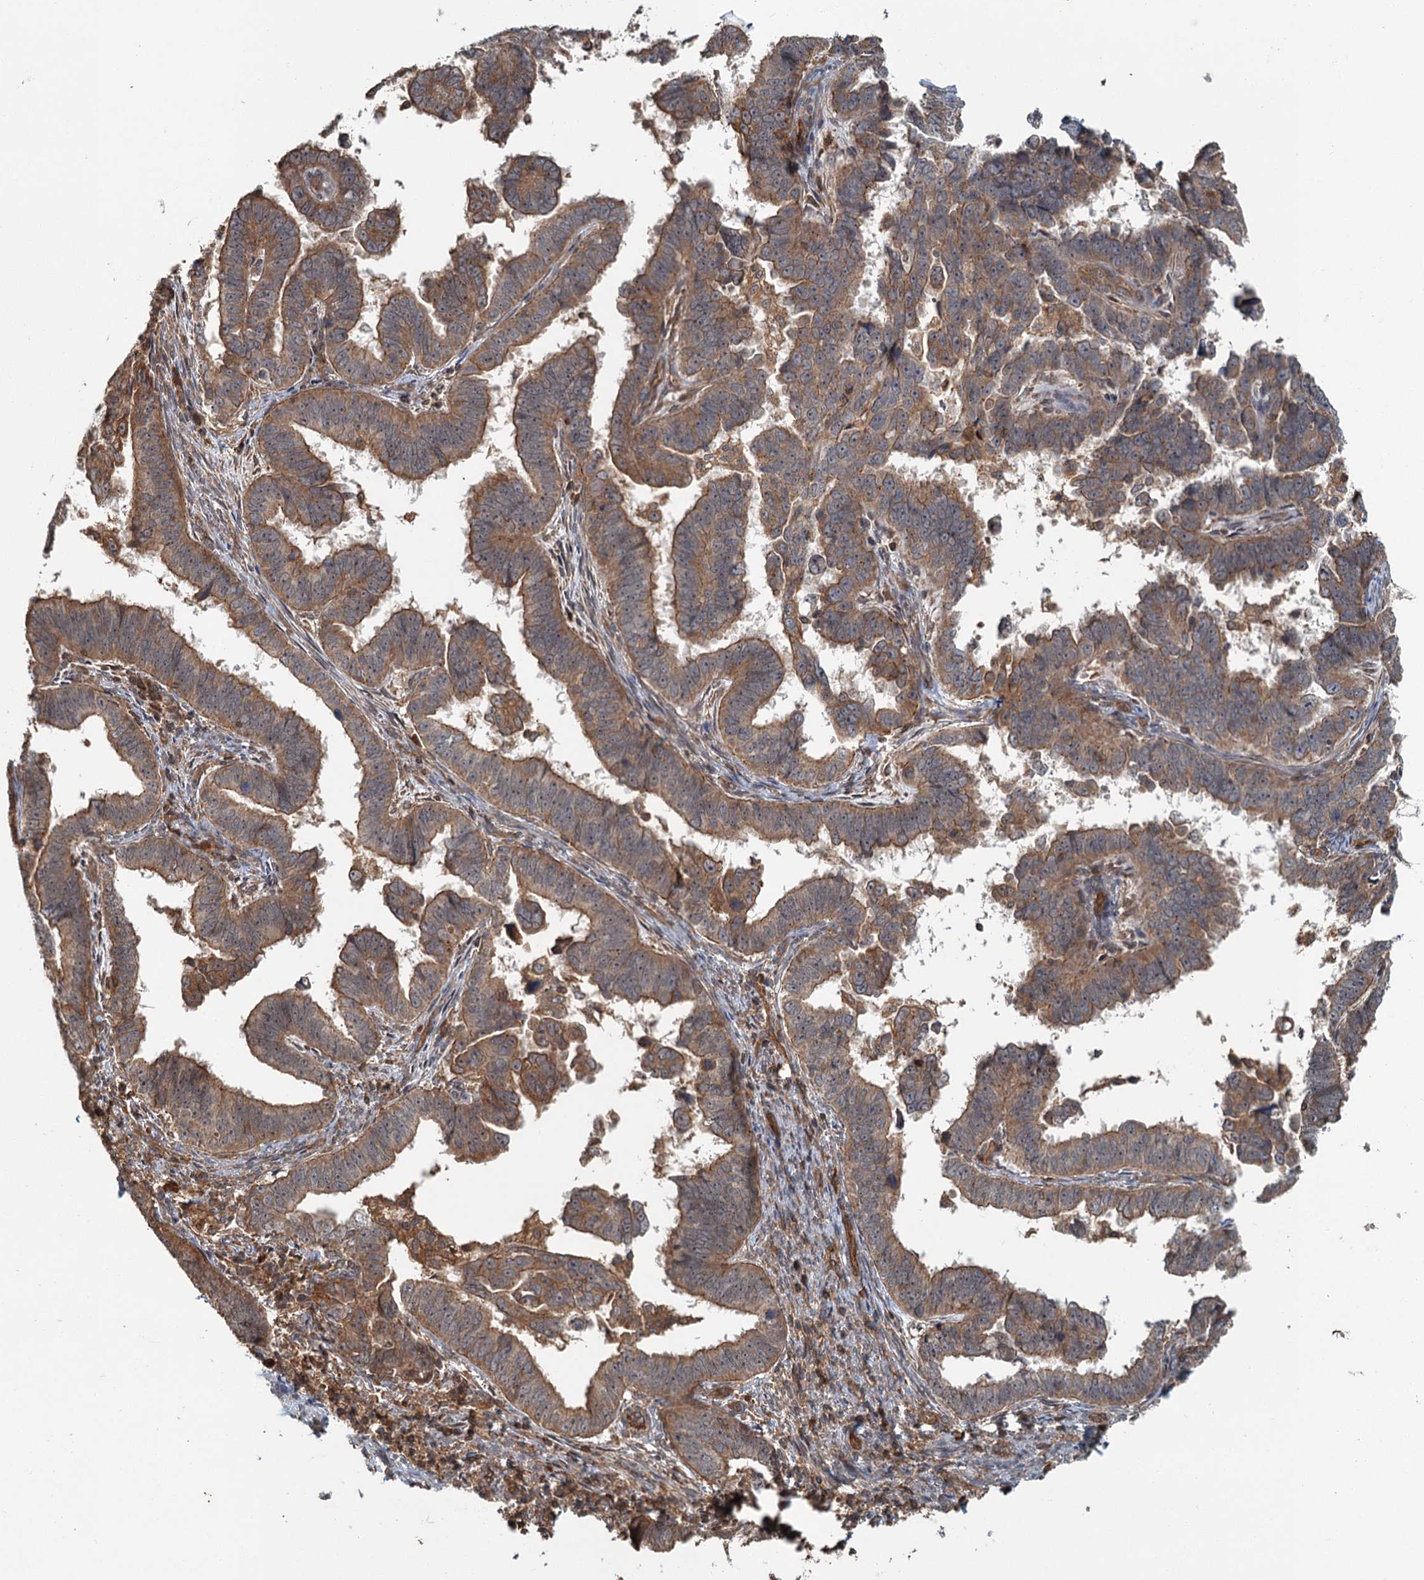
{"staining": {"intensity": "moderate", "quantity": ">75%", "location": "cytoplasmic/membranous"}, "tissue": "endometrial cancer", "cell_type": "Tumor cells", "image_type": "cancer", "snomed": [{"axis": "morphology", "description": "Adenocarcinoma, NOS"}, {"axis": "topography", "description": "Endometrium"}], "caption": "A brown stain labels moderate cytoplasmic/membranous staining of a protein in human endometrial cancer (adenocarcinoma) tumor cells.", "gene": "ZNF527", "patient": {"sex": "female", "age": 75}}